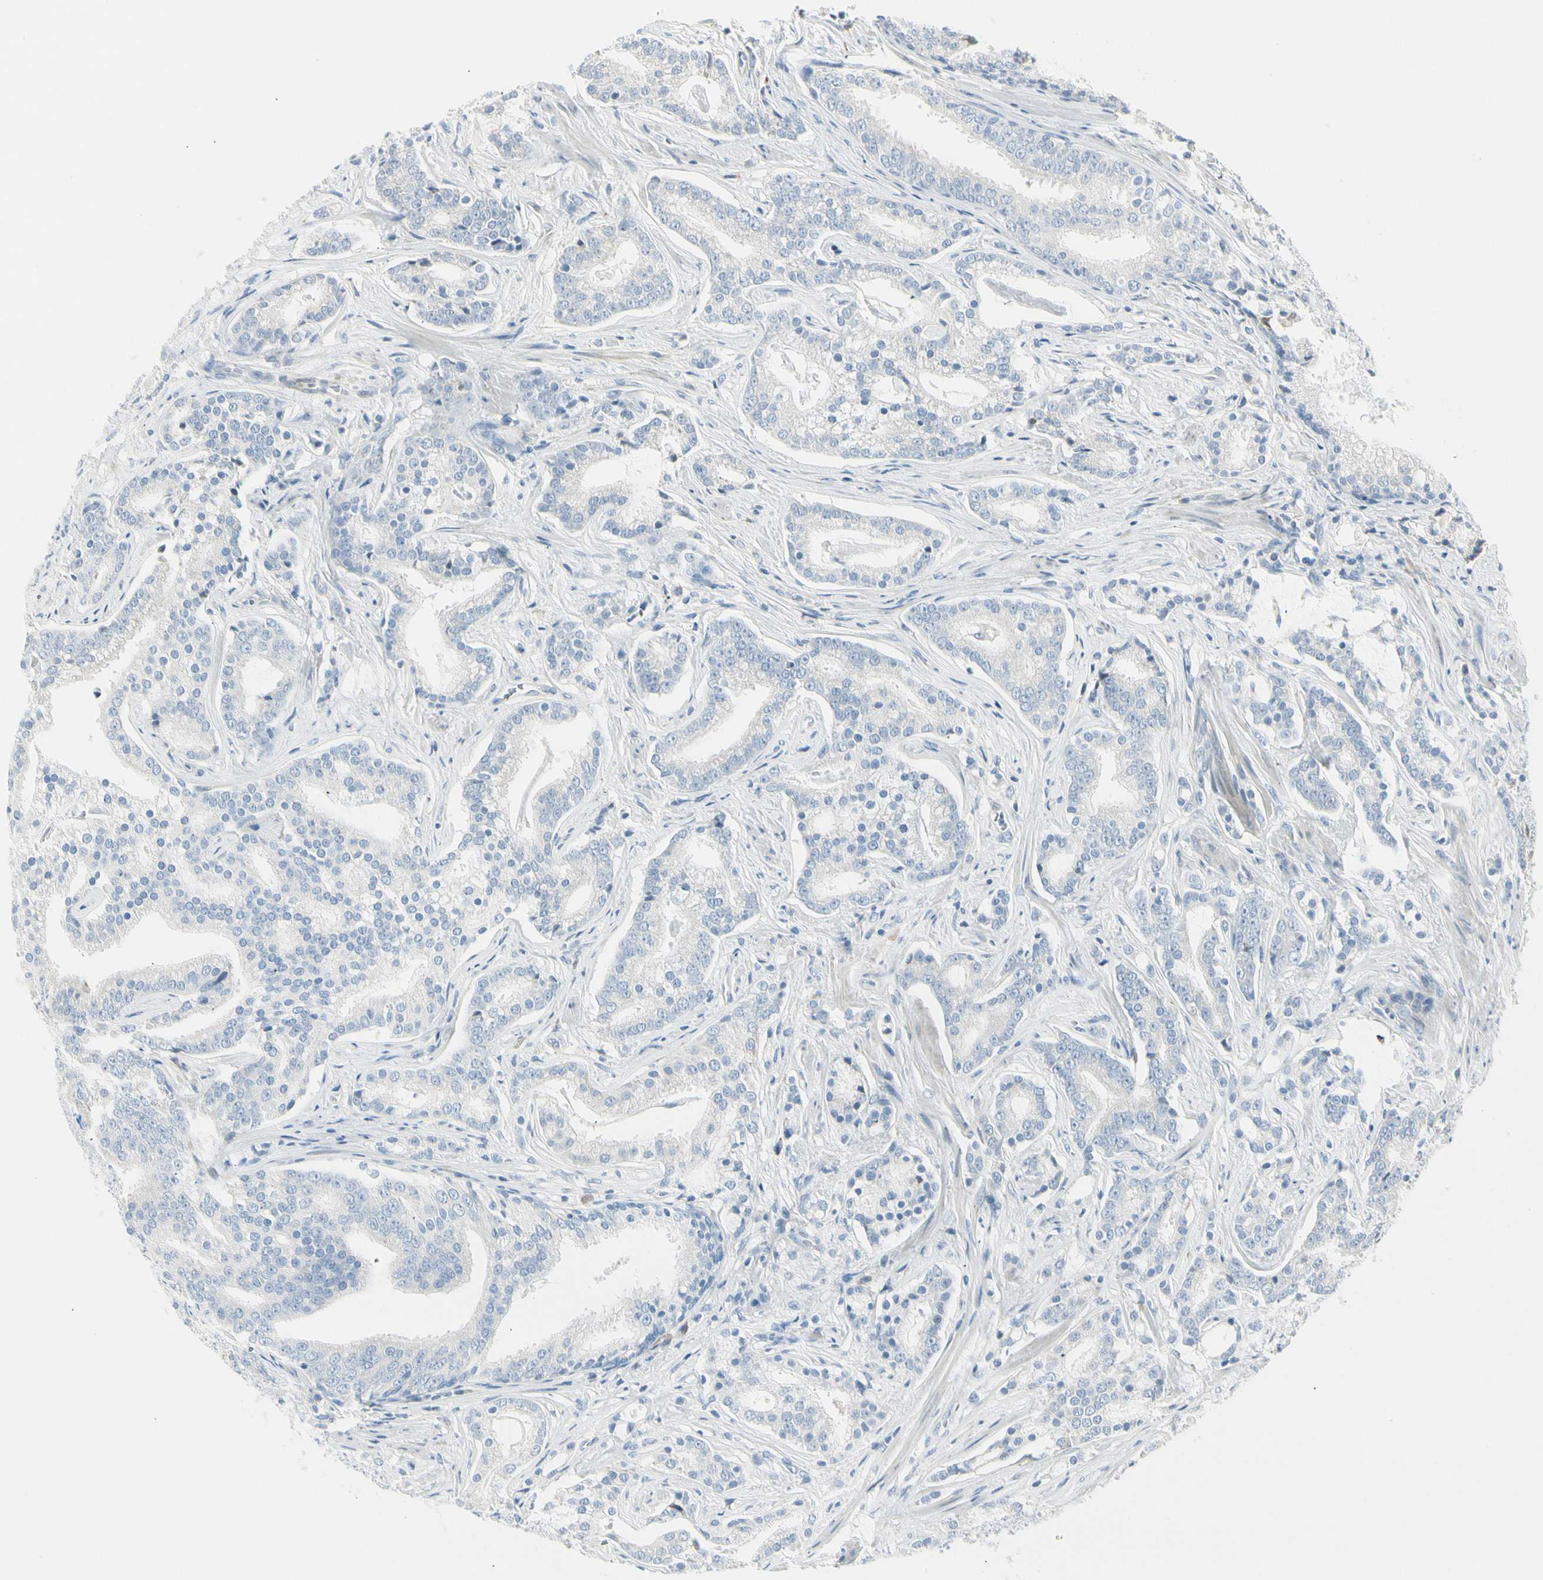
{"staining": {"intensity": "negative", "quantity": "none", "location": "none"}, "tissue": "prostate cancer", "cell_type": "Tumor cells", "image_type": "cancer", "snomed": [{"axis": "morphology", "description": "Adenocarcinoma, Low grade"}, {"axis": "topography", "description": "Prostate"}], "caption": "Prostate cancer (low-grade adenocarcinoma) was stained to show a protein in brown. There is no significant staining in tumor cells. (DAB (3,3'-diaminobenzidine) immunohistochemistry (IHC) with hematoxylin counter stain).", "gene": "TNFSF11", "patient": {"sex": "male", "age": 58}}